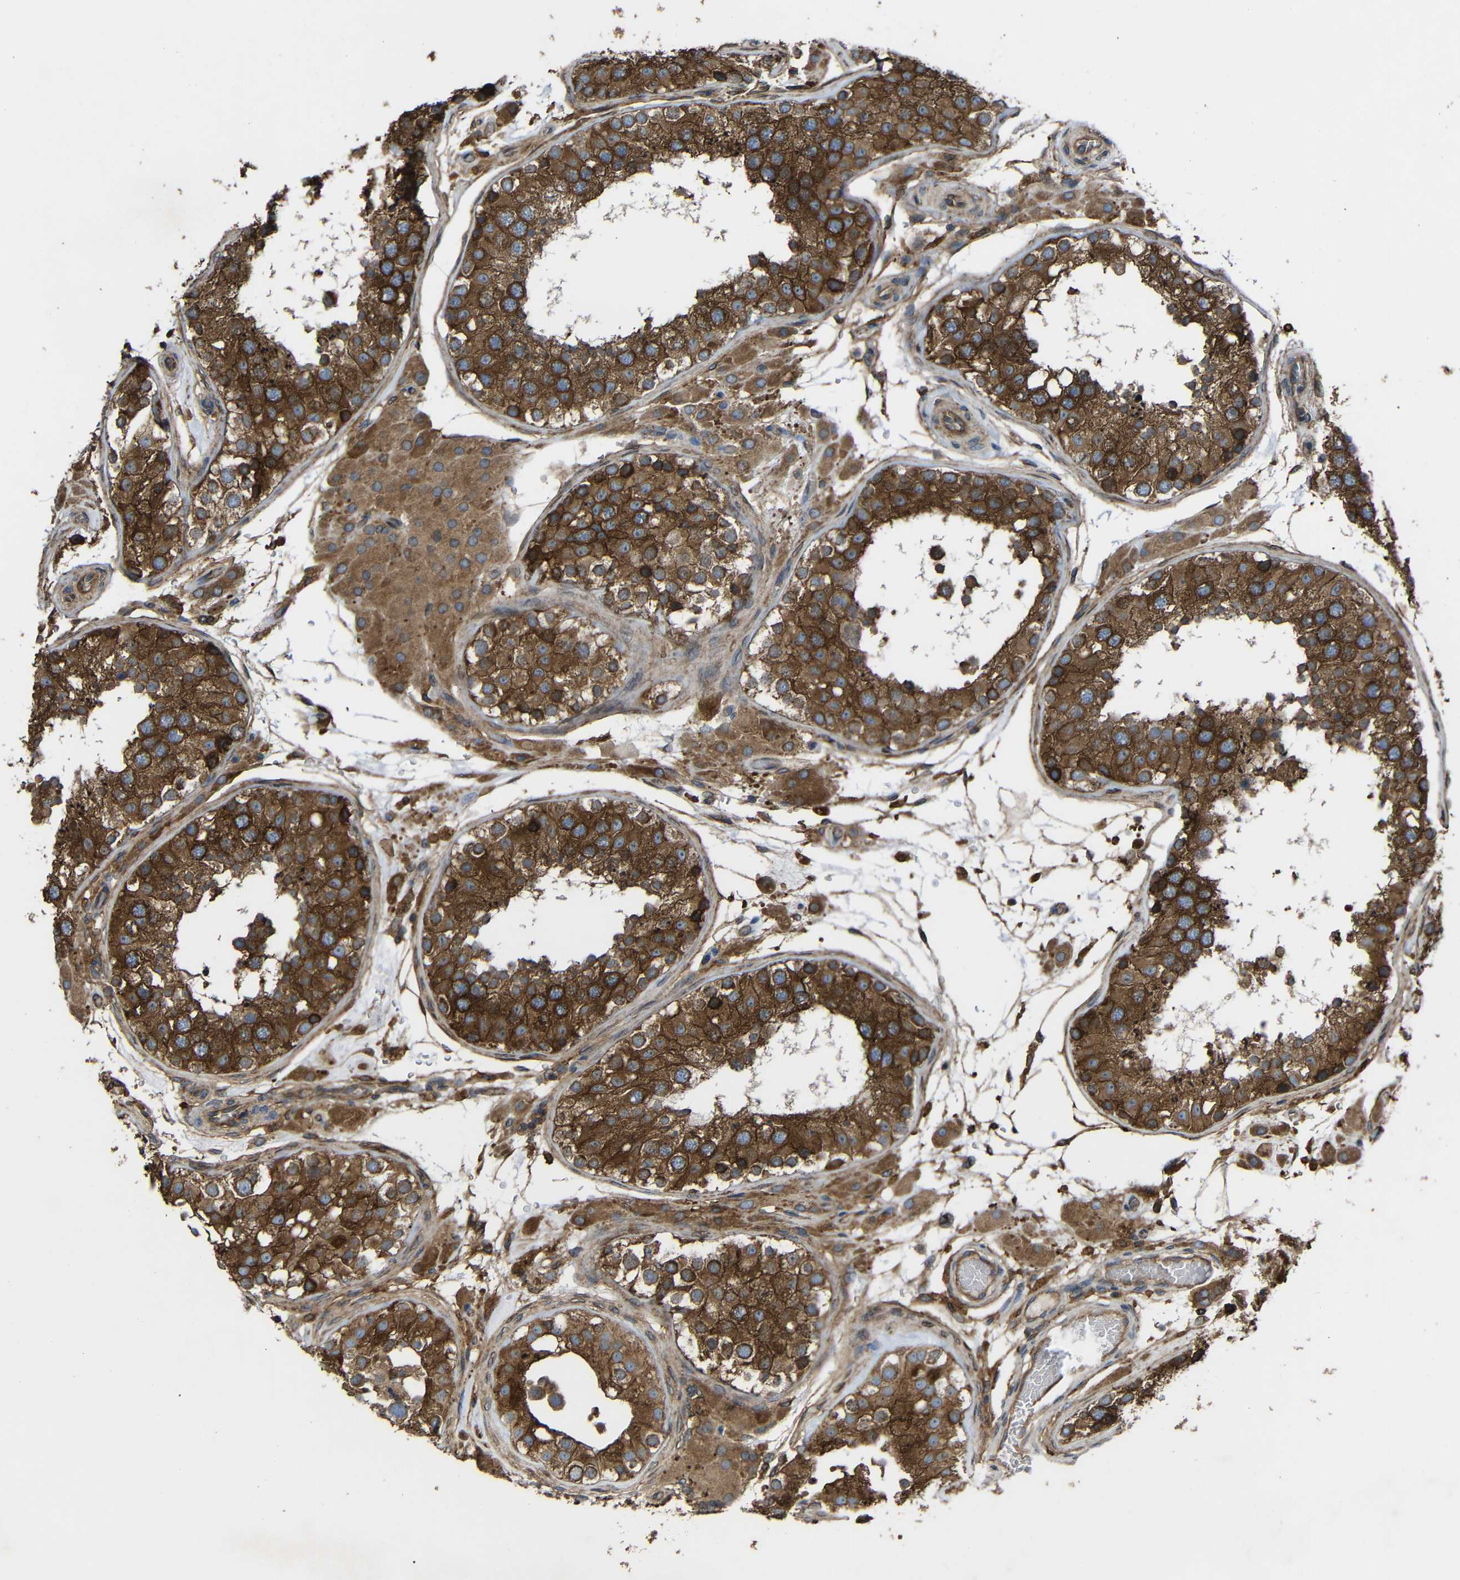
{"staining": {"intensity": "strong", "quantity": ">75%", "location": "cytoplasmic/membranous"}, "tissue": "testis", "cell_type": "Cells in seminiferous ducts", "image_type": "normal", "snomed": [{"axis": "morphology", "description": "Normal tissue, NOS"}, {"axis": "topography", "description": "Testis"}], "caption": "Strong cytoplasmic/membranous protein positivity is seen in about >75% of cells in seminiferous ducts in testis. (DAB = brown stain, brightfield microscopy at high magnification).", "gene": "TREM2", "patient": {"sex": "male", "age": 26}}